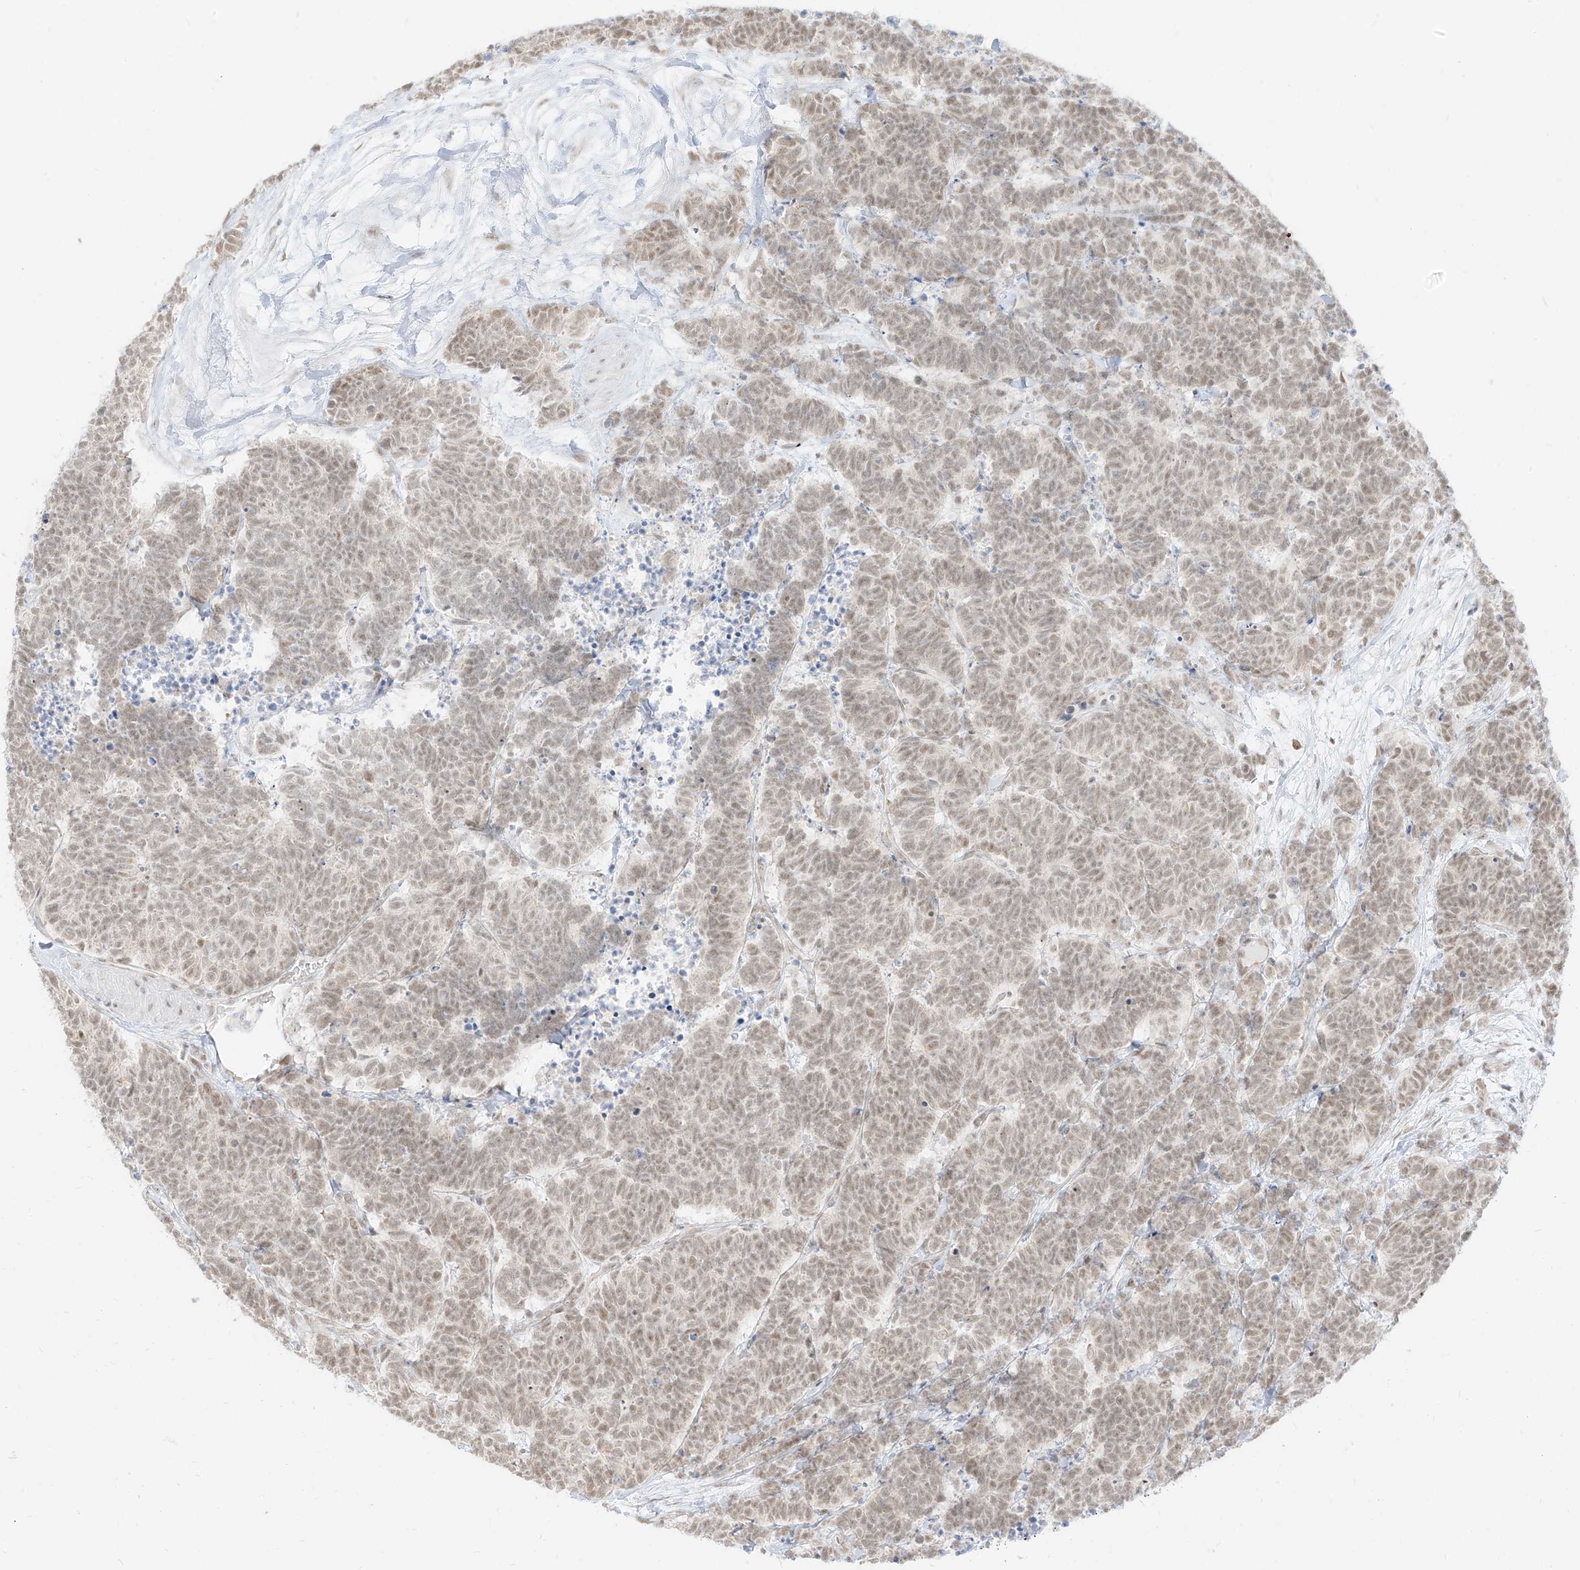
{"staining": {"intensity": "weak", "quantity": ">75%", "location": "nuclear"}, "tissue": "carcinoid", "cell_type": "Tumor cells", "image_type": "cancer", "snomed": [{"axis": "morphology", "description": "Carcinoma, NOS"}, {"axis": "morphology", "description": "Carcinoid, malignant, NOS"}, {"axis": "topography", "description": "Urinary bladder"}], "caption": "Weak nuclear positivity for a protein is seen in approximately >75% of tumor cells of carcinoid using IHC.", "gene": "SUPT5H", "patient": {"sex": "male", "age": 57}}